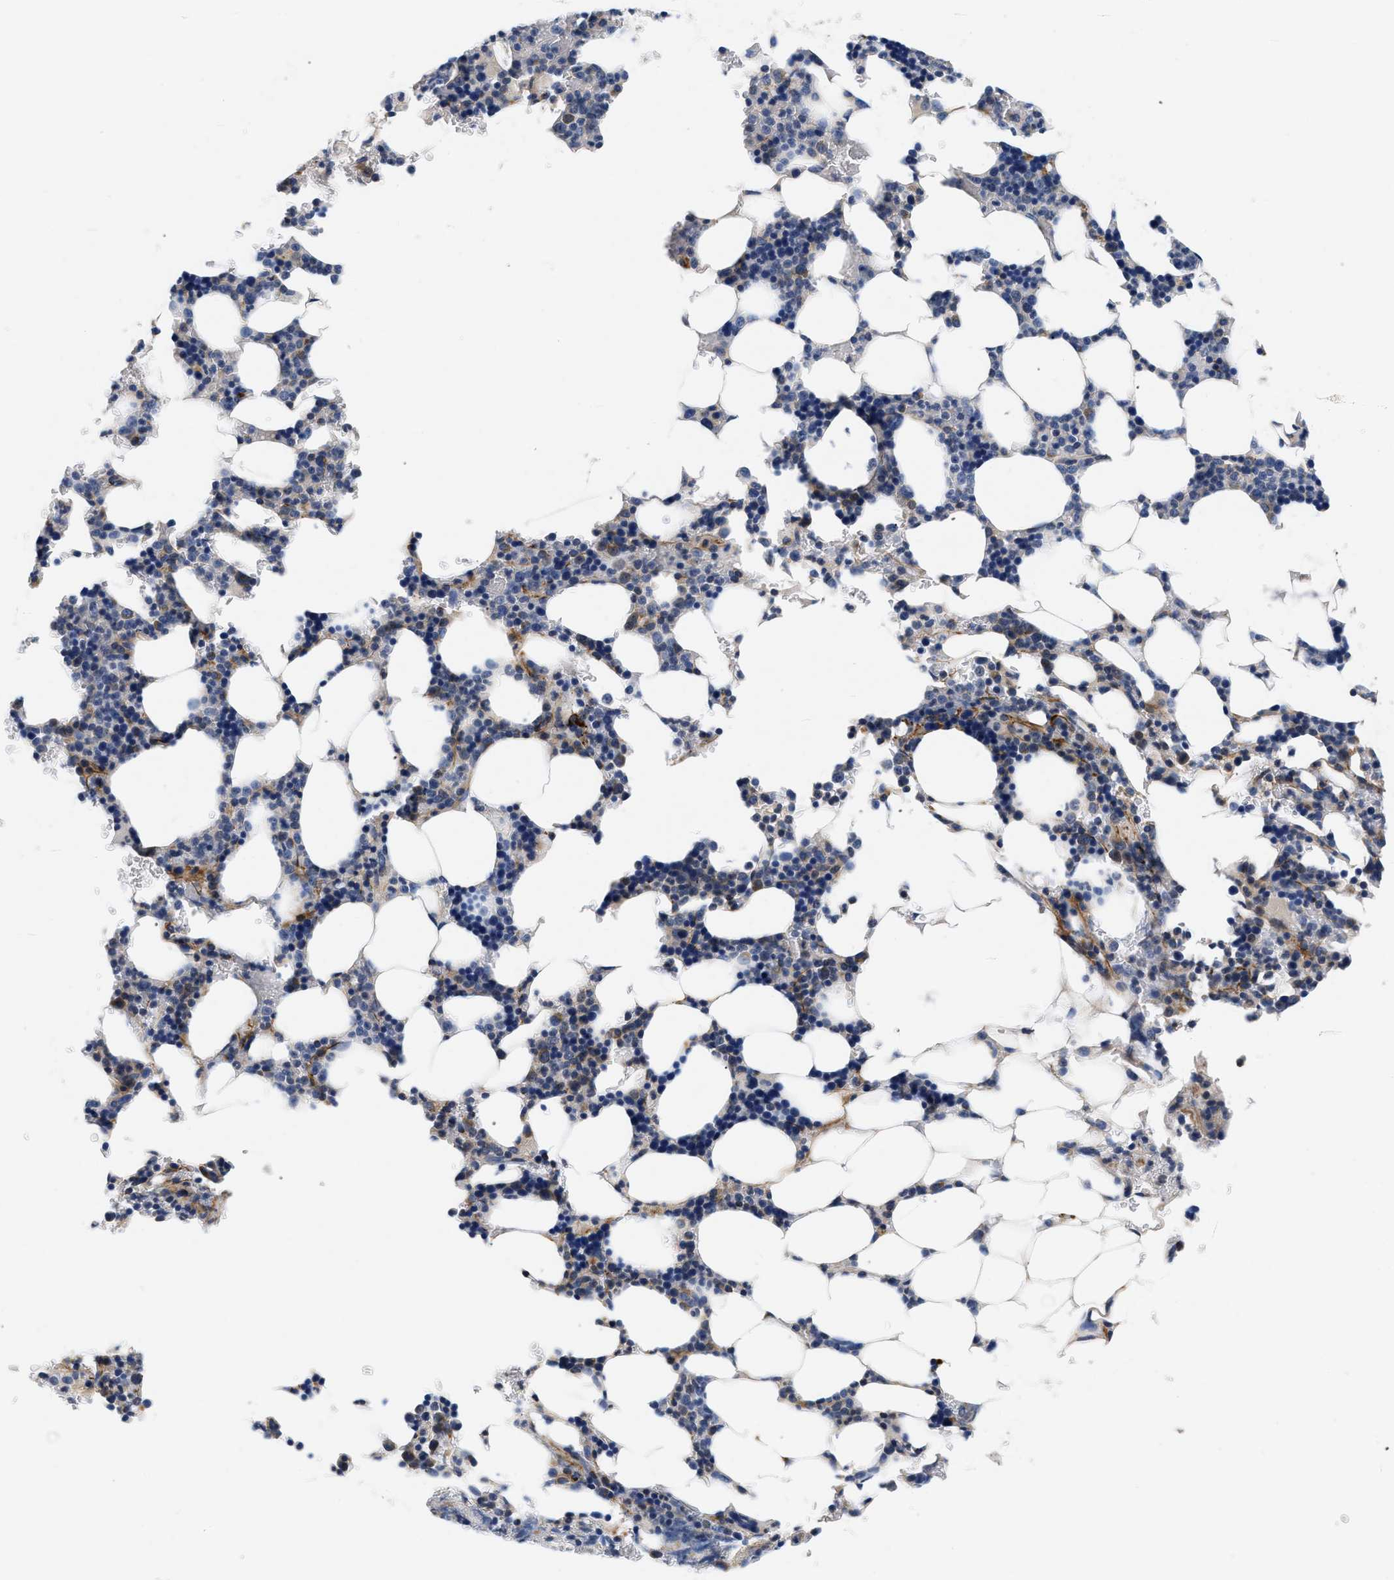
{"staining": {"intensity": "weak", "quantity": "<25%", "location": "cytoplasmic/membranous"}, "tissue": "bone marrow", "cell_type": "Hematopoietic cells", "image_type": "normal", "snomed": [{"axis": "morphology", "description": "Normal tissue, NOS"}, {"axis": "topography", "description": "Bone marrow"}], "caption": "Bone marrow was stained to show a protein in brown. There is no significant positivity in hematopoietic cells. Brightfield microscopy of immunohistochemistry stained with DAB (3,3'-diaminobenzidine) (brown) and hematoxylin (blue), captured at high magnification.", "gene": "PDP1", "patient": {"sex": "female", "age": 81}}